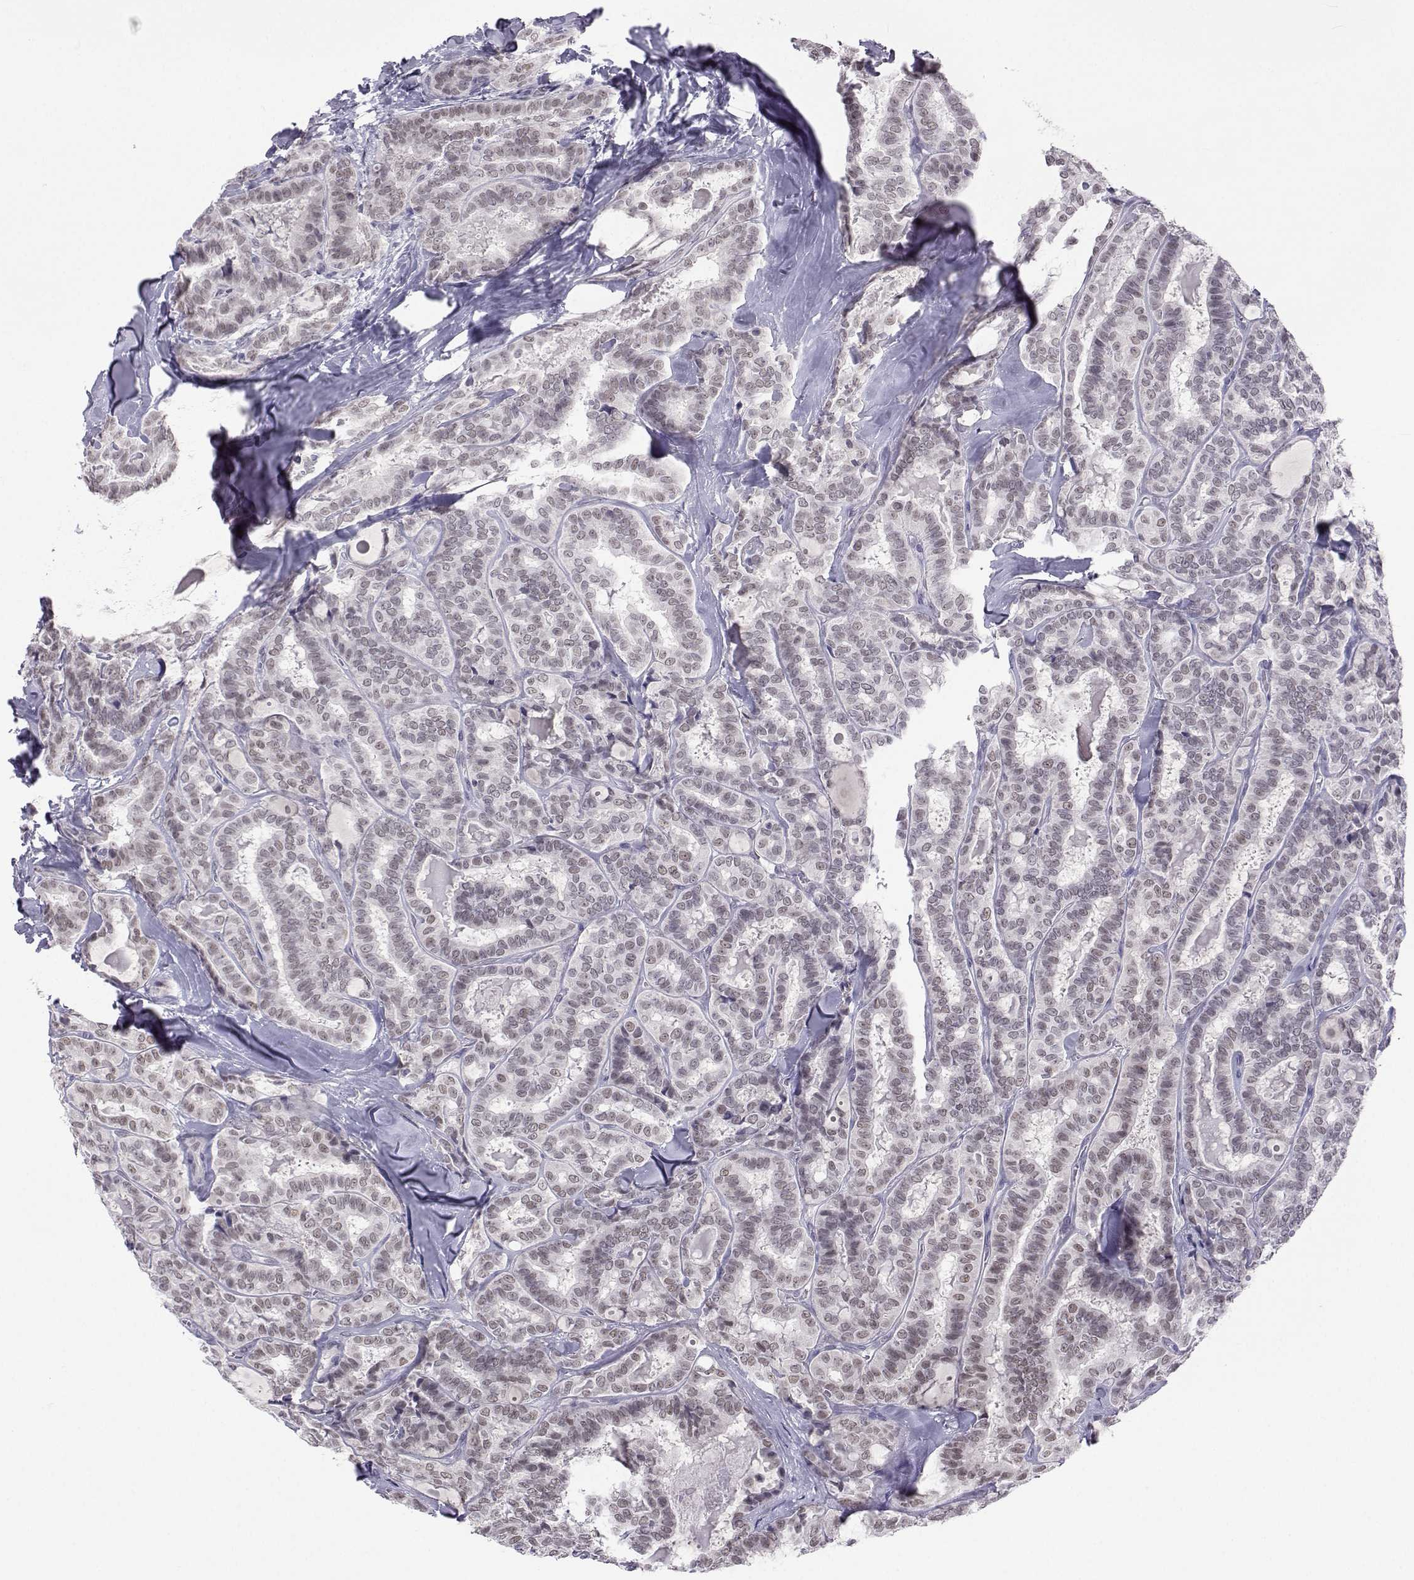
{"staining": {"intensity": "weak", "quantity": "25%-75%", "location": "nuclear"}, "tissue": "thyroid cancer", "cell_type": "Tumor cells", "image_type": "cancer", "snomed": [{"axis": "morphology", "description": "Papillary adenocarcinoma, NOS"}, {"axis": "topography", "description": "Thyroid gland"}], "caption": "An image of thyroid papillary adenocarcinoma stained for a protein demonstrates weak nuclear brown staining in tumor cells.", "gene": "MED26", "patient": {"sex": "female", "age": 39}}